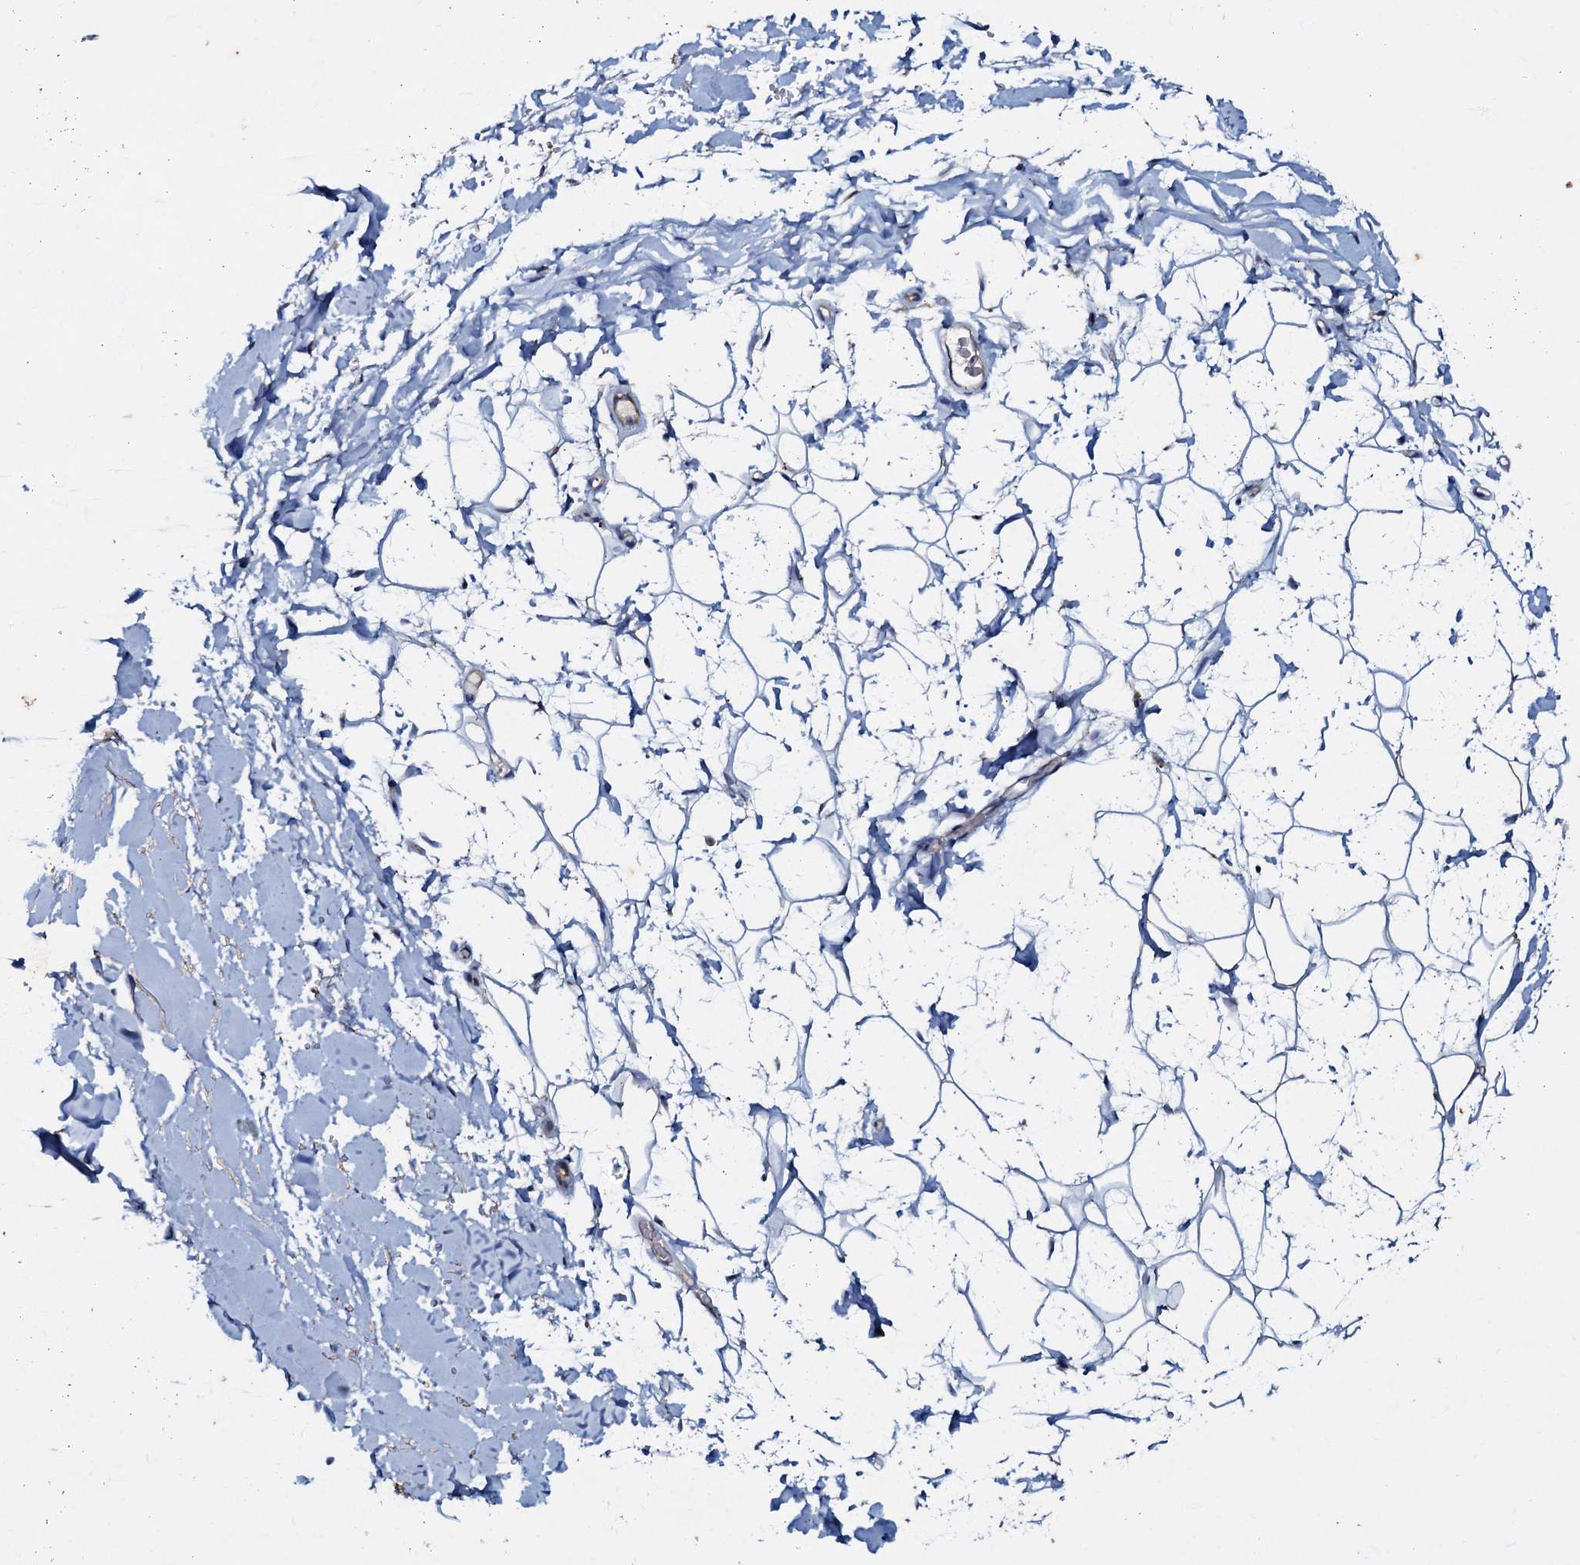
{"staining": {"intensity": "strong", "quantity": "<25%", "location": "cytoplasmic/membranous"}, "tissue": "adipose tissue", "cell_type": "Adipocytes", "image_type": "normal", "snomed": [{"axis": "morphology", "description": "Normal tissue, NOS"}, {"axis": "topography", "description": "Breast"}], "caption": "This is a histology image of immunohistochemistry (IHC) staining of normal adipose tissue, which shows strong positivity in the cytoplasmic/membranous of adipocytes.", "gene": "MANSC4", "patient": {"sex": "female", "age": 26}}